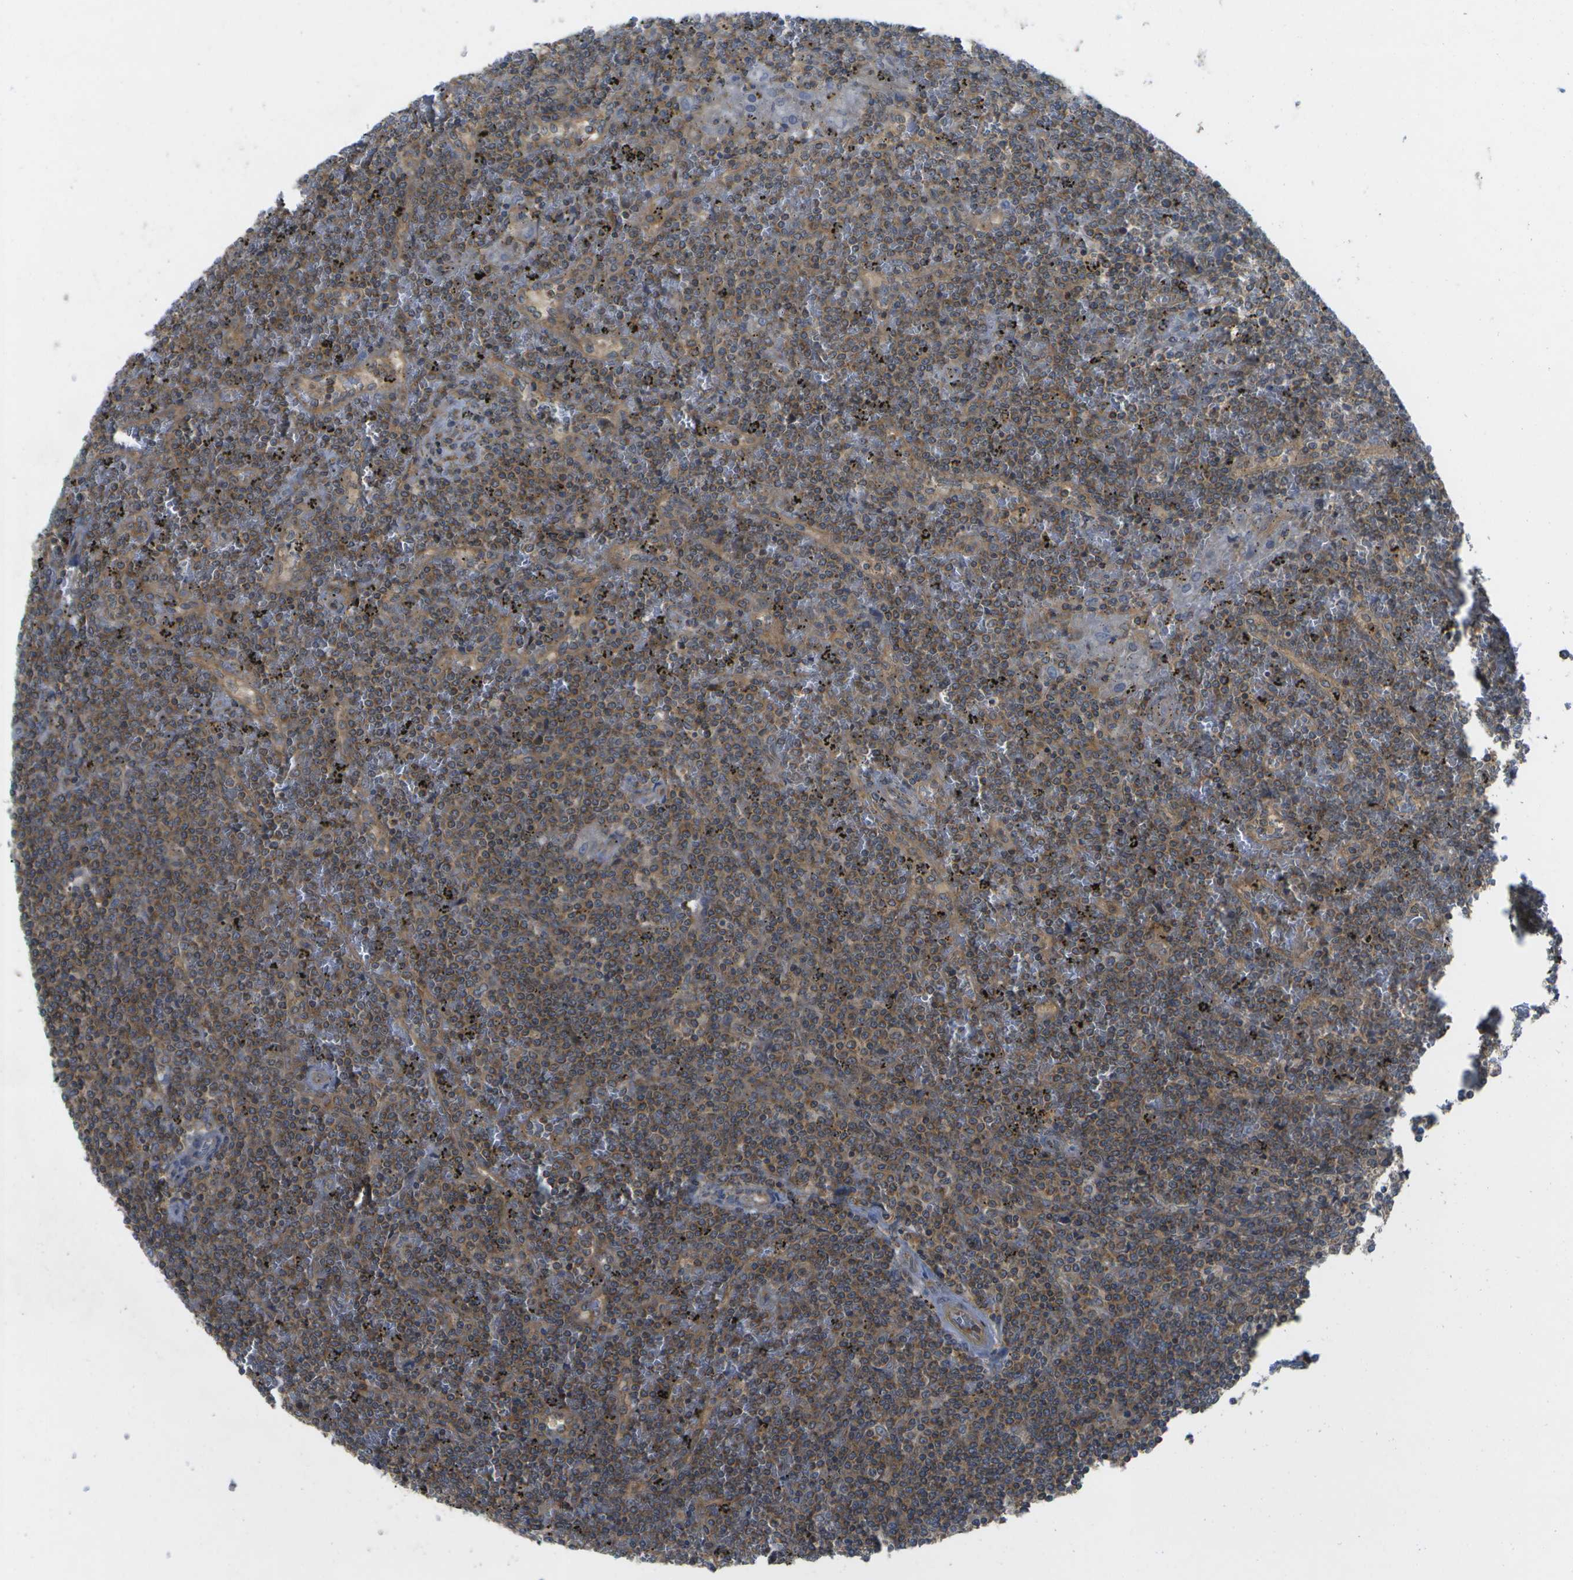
{"staining": {"intensity": "moderate", "quantity": ">75%", "location": "cytoplasmic/membranous"}, "tissue": "lymphoma", "cell_type": "Tumor cells", "image_type": "cancer", "snomed": [{"axis": "morphology", "description": "Malignant lymphoma, non-Hodgkin's type, Low grade"}, {"axis": "topography", "description": "Spleen"}], "caption": "Tumor cells show moderate cytoplasmic/membranous positivity in about >75% of cells in lymphoma. Nuclei are stained in blue.", "gene": "DPM3", "patient": {"sex": "female", "age": 19}}